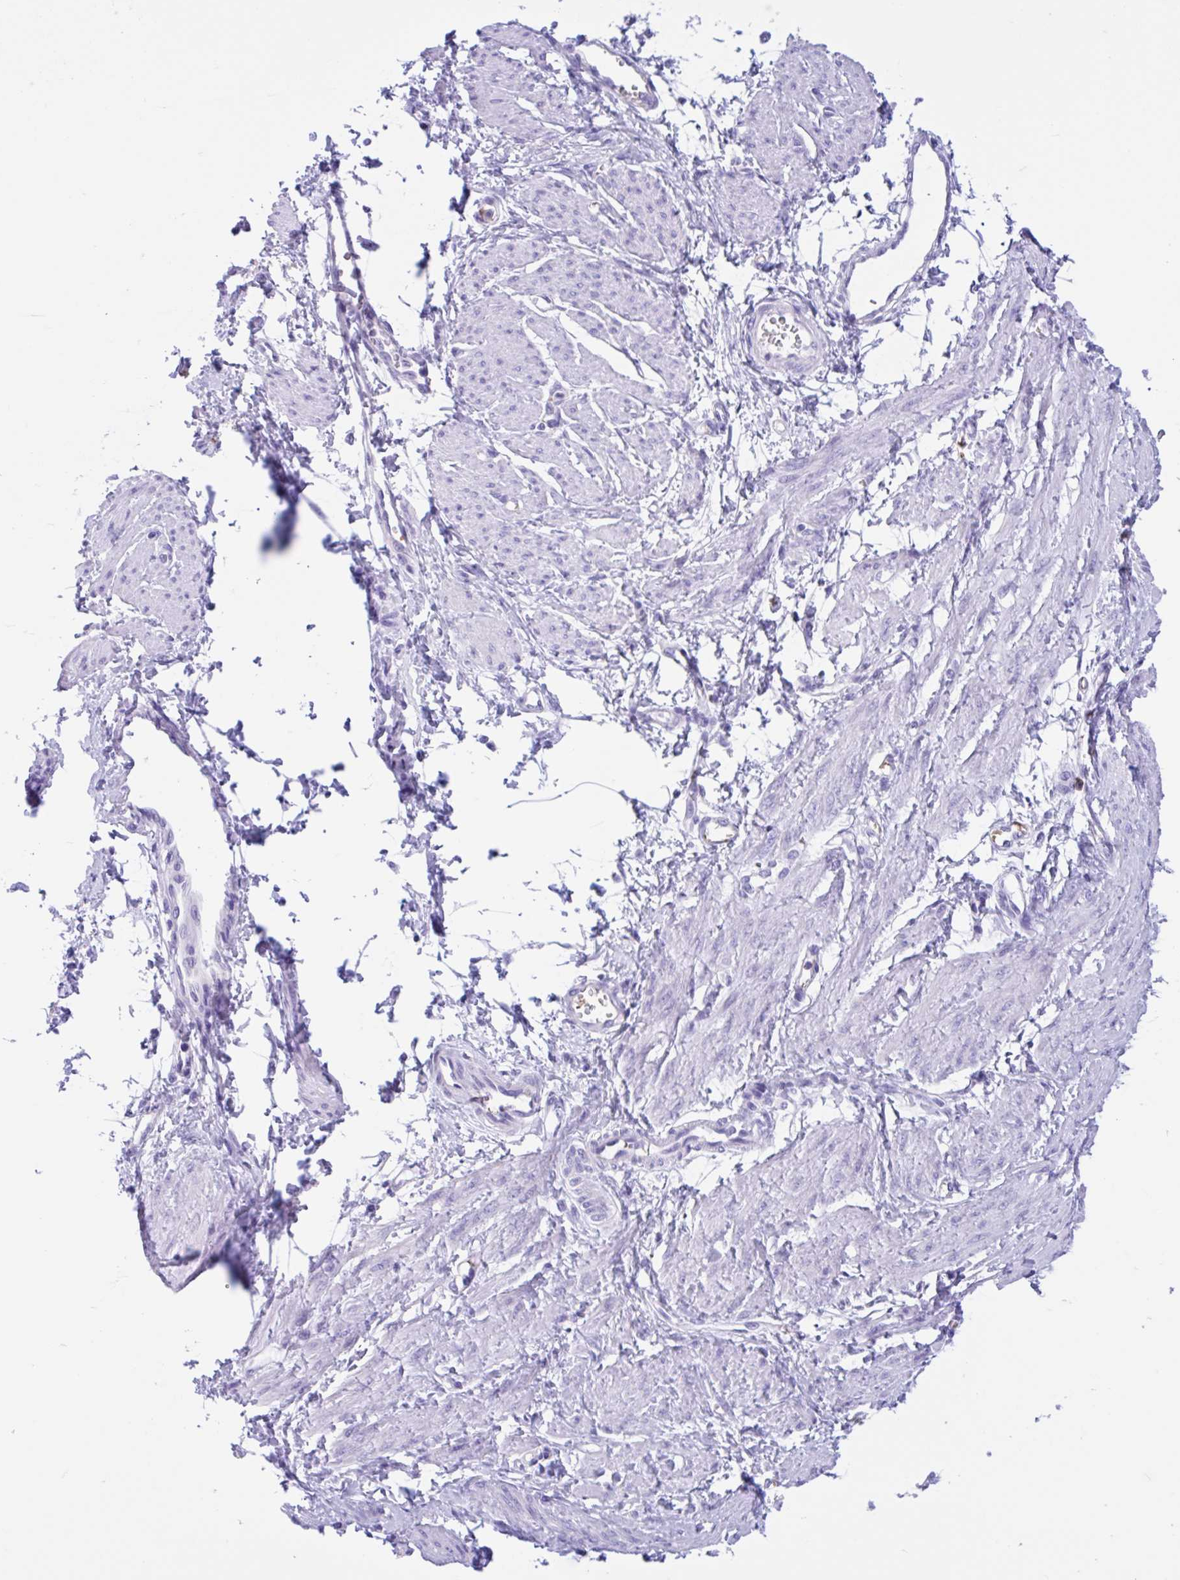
{"staining": {"intensity": "negative", "quantity": "none", "location": "none"}, "tissue": "smooth muscle", "cell_type": "Smooth muscle cells", "image_type": "normal", "snomed": [{"axis": "morphology", "description": "Normal tissue, NOS"}, {"axis": "topography", "description": "Smooth muscle"}, {"axis": "topography", "description": "Uterus"}], "caption": "Photomicrograph shows no protein staining in smooth muscle cells of unremarkable smooth muscle. (Brightfield microscopy of DAB immunohistochemistry (IHC) at high magnification).", "gene": "TMEM79", "patient": {"sex": "female", "age": 39}}